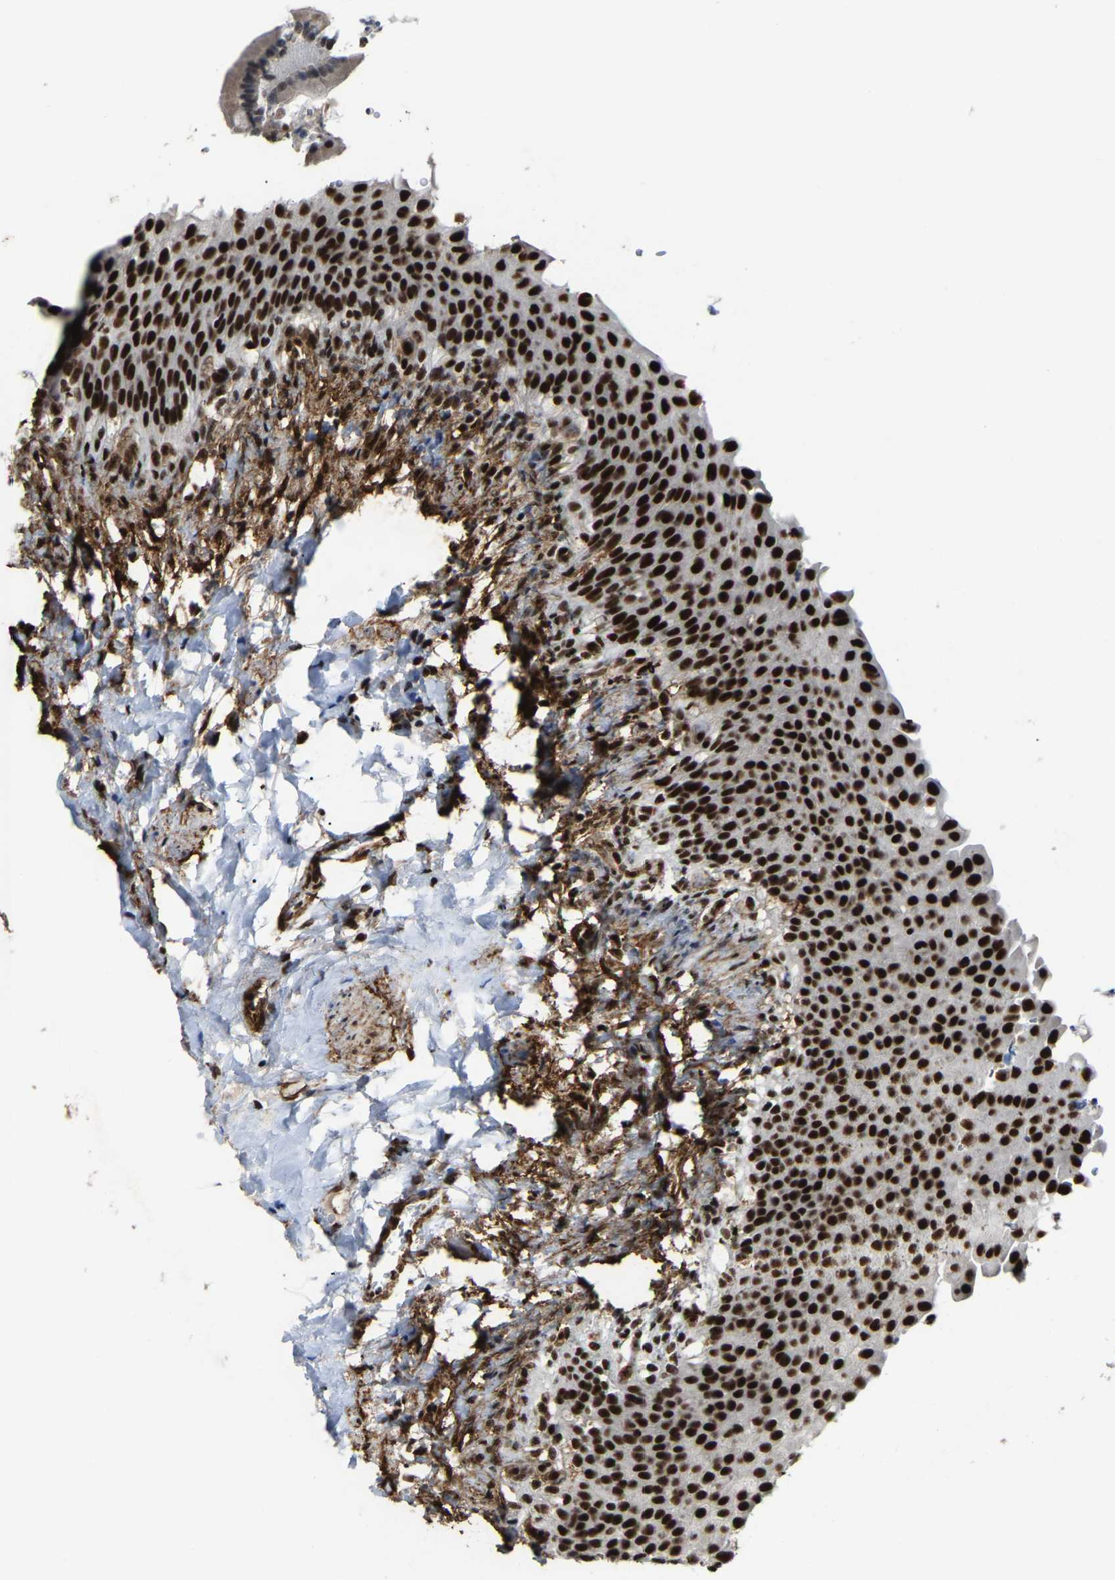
{"staining": {"intensity": "strong", "quantity": ">75%", "location": "nuclear"}, "tissue": "urinary bladder", "cell_type": "Urothelial cells", "image_type": "normal", "snomed": [{"axis": "morphology", "description": "Normal tissue, NOS"}, {"axis": "topography", "description": "Urinary bladder"}], "caption": "Immunohistochemical staining of benign human urinary bladder demonstrates high levels of strong nuclear expression in about >75% of urothelial cells. The protein is shown in brown color, while the nuclei are stained blue.", "gene": "DDX5", "patient": {"sex": "female", "age": 60}}